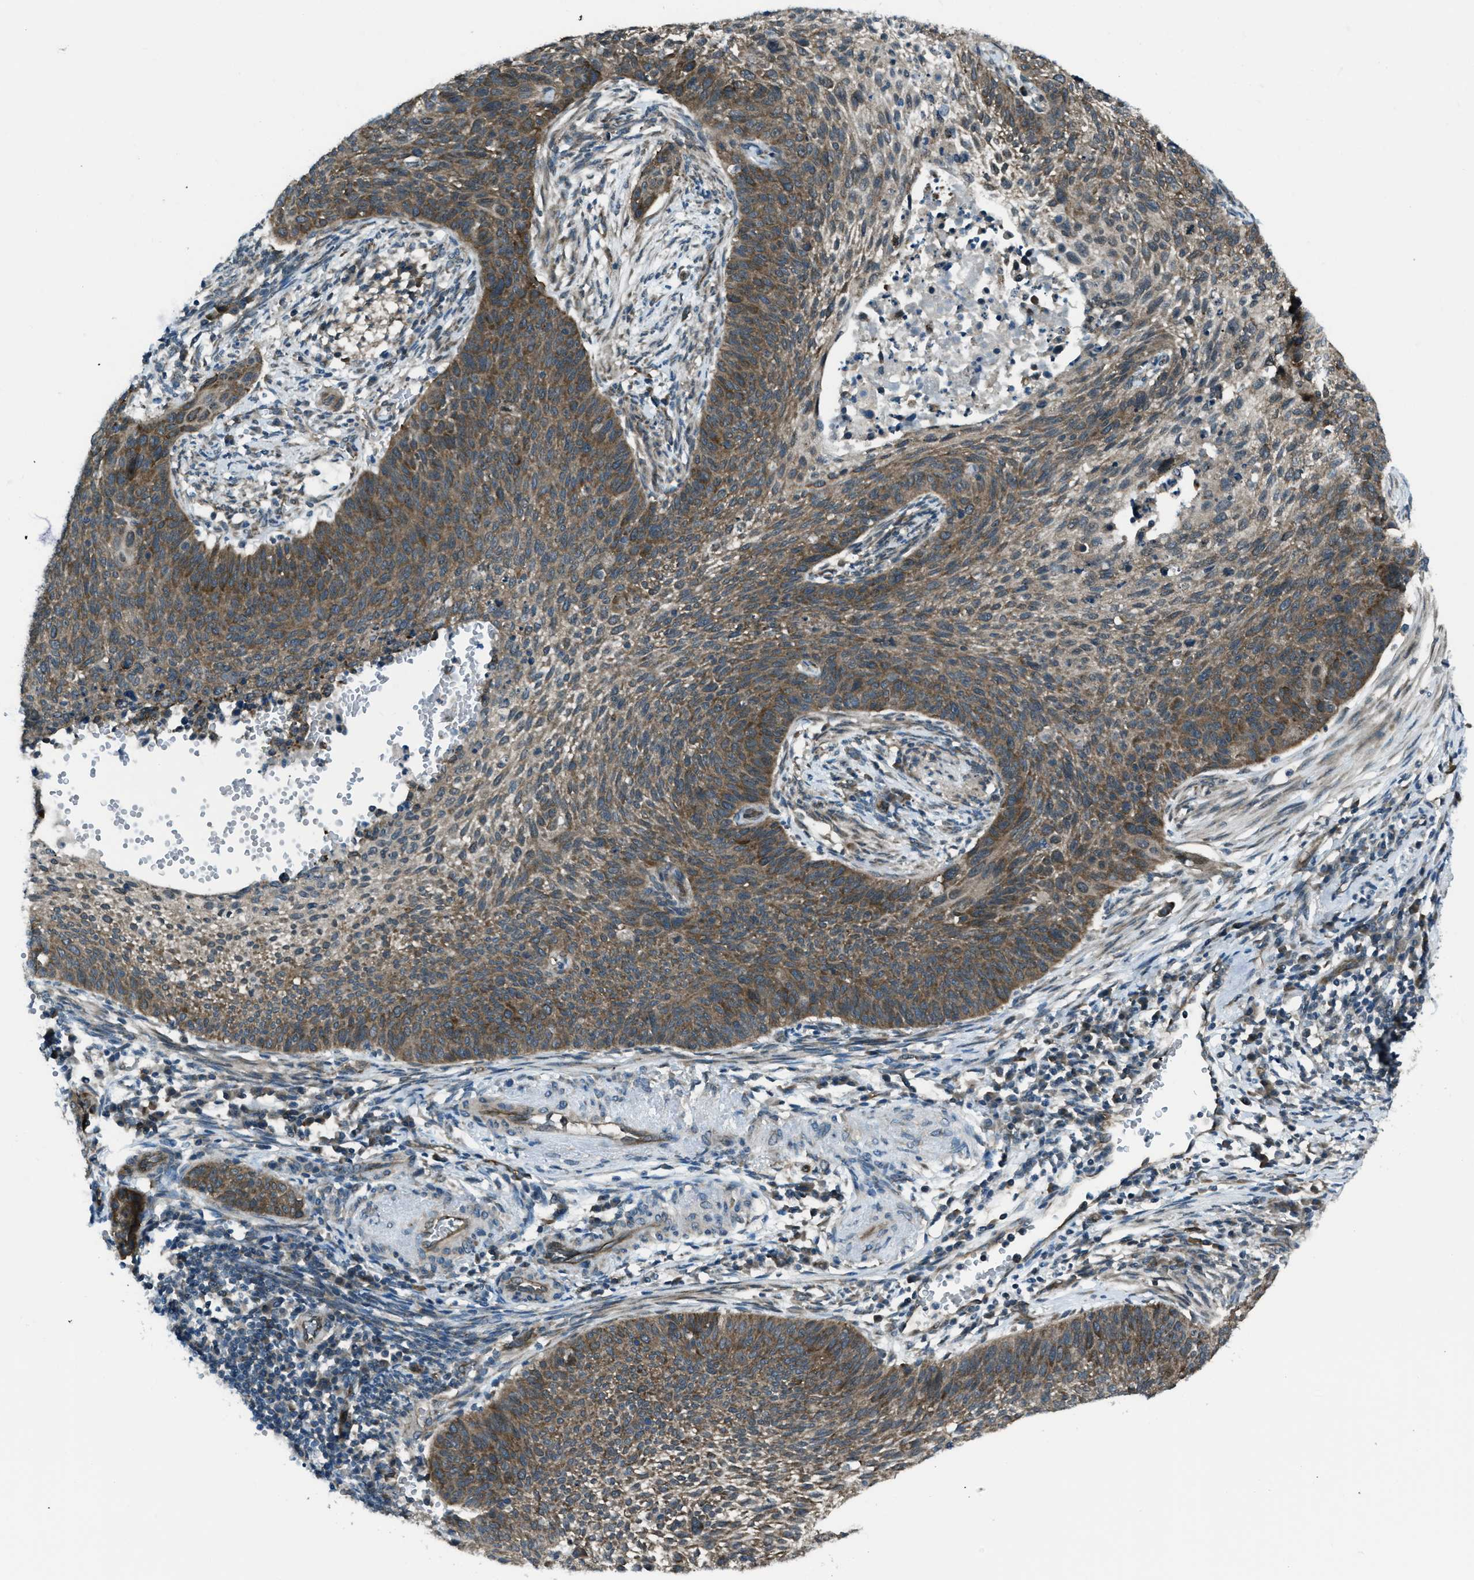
{"staining": {"intensity": "moderate", "quantity": ">75%", "location": "cytoplasmic/membranous"}, "tissue": "cervical cancer", "cell_type": "Tumor cells", "image_type": "cancer", "snomed": [{"axis": "morphology", "description": "Squamous cell carcinoma, NOS"}, {"axis": "topography", "description": "Cervix"}], "caption": "Brown immunohistochemical staining in human squamous cell carcinoma (cervical) demonstrates moderate cytoplasmic/membranous expression in about >75% of tumor cells.", "gene": "ASAP2", "patient": {"sex": "female", "age": 70}}